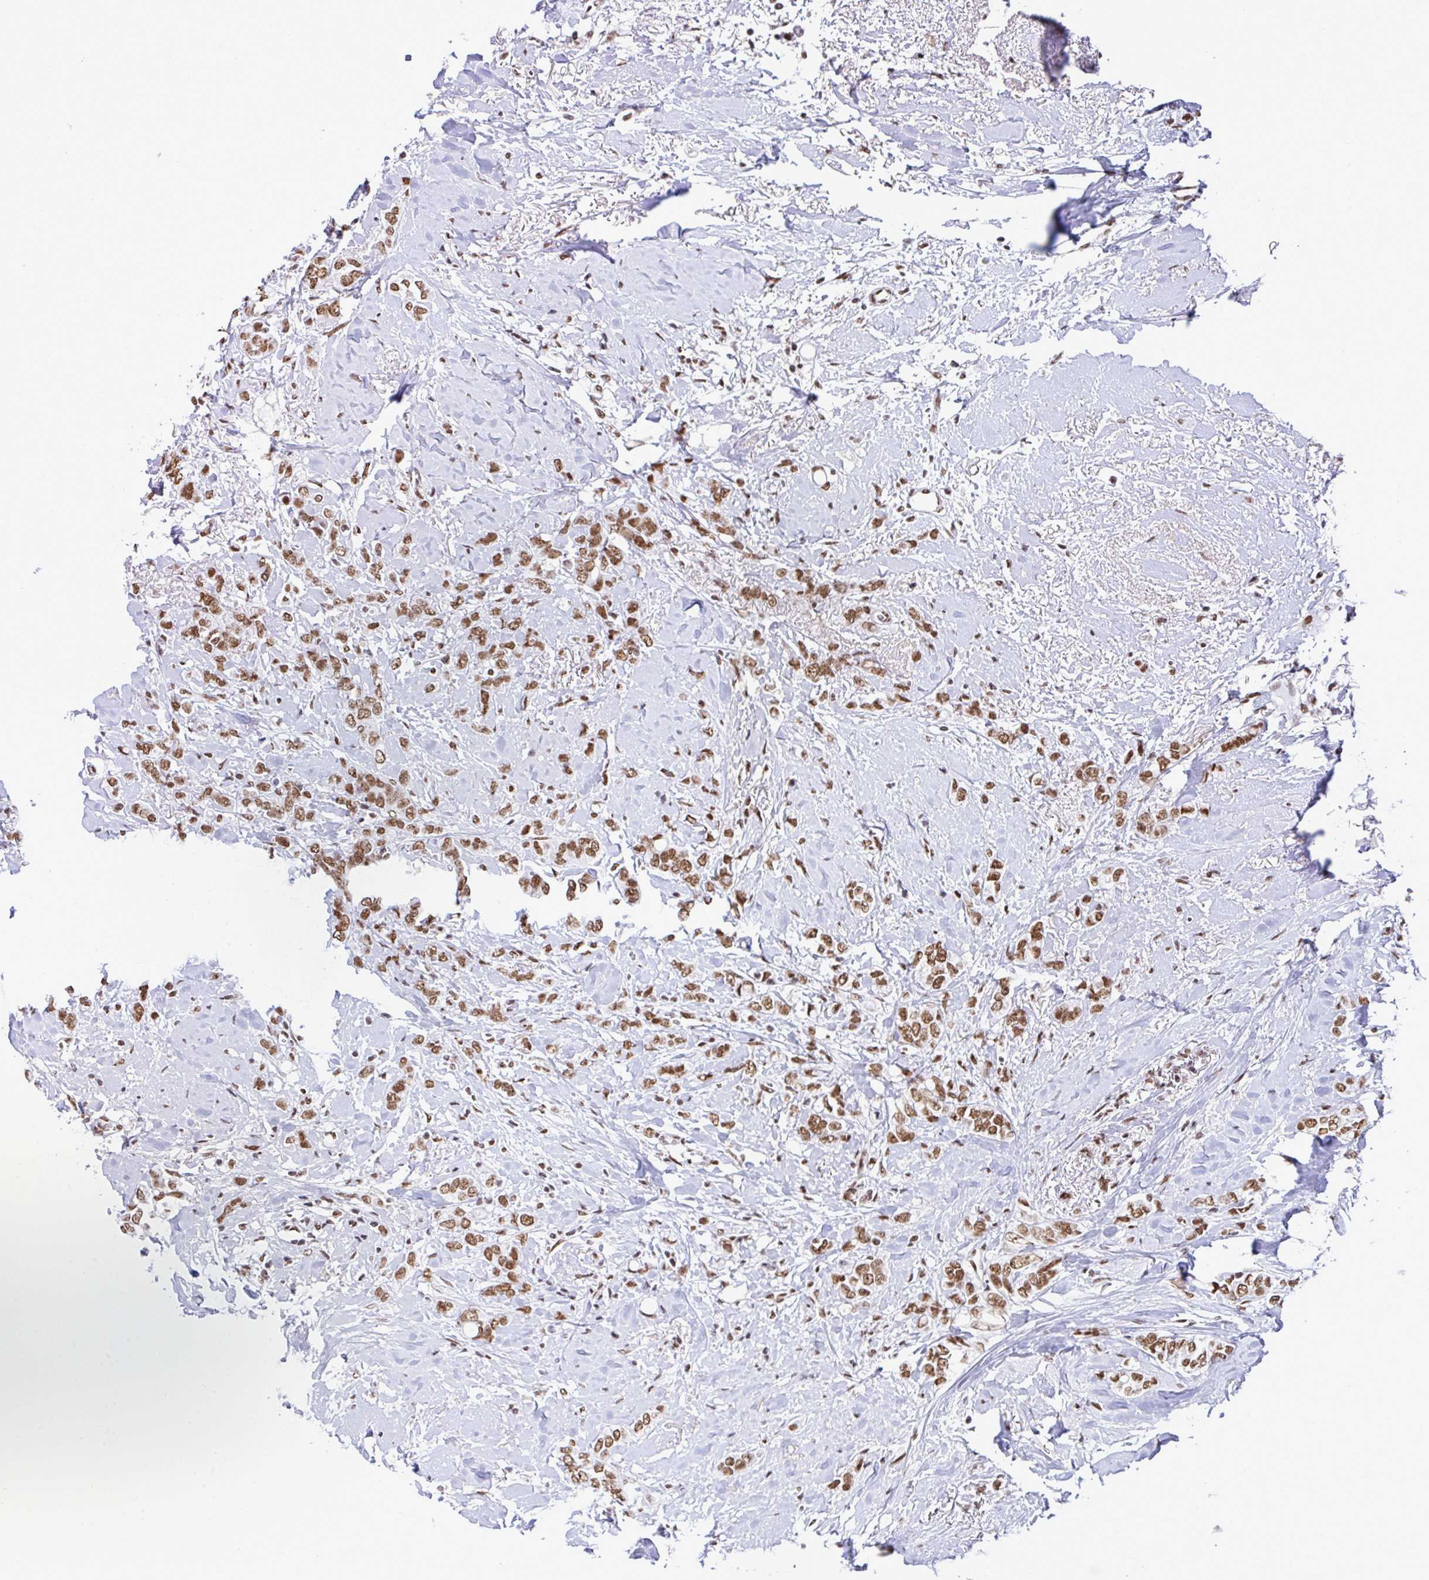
{"staining": {"intensity": "moderate", "quantity": ">75%", "location": "nuclear"}, "tissue": "breast cancer", "cell_type": "Tumor cells", "image_type": "cancer", "snomed": [{"axis": "morphology", "description": "Lobular carcinoma"}, {"axis": "topography", "description": "Breast"}], "caption": "Immunohistochemical staining of human breast cancer exhibits medium levels of moderate nuclear expression in about >75% of tumor cells. (DAB IHC, brown staining for protein, blue staining for nuclei).", "gene": "DDX52", "patient": {"sex": "female", "age": 91}}